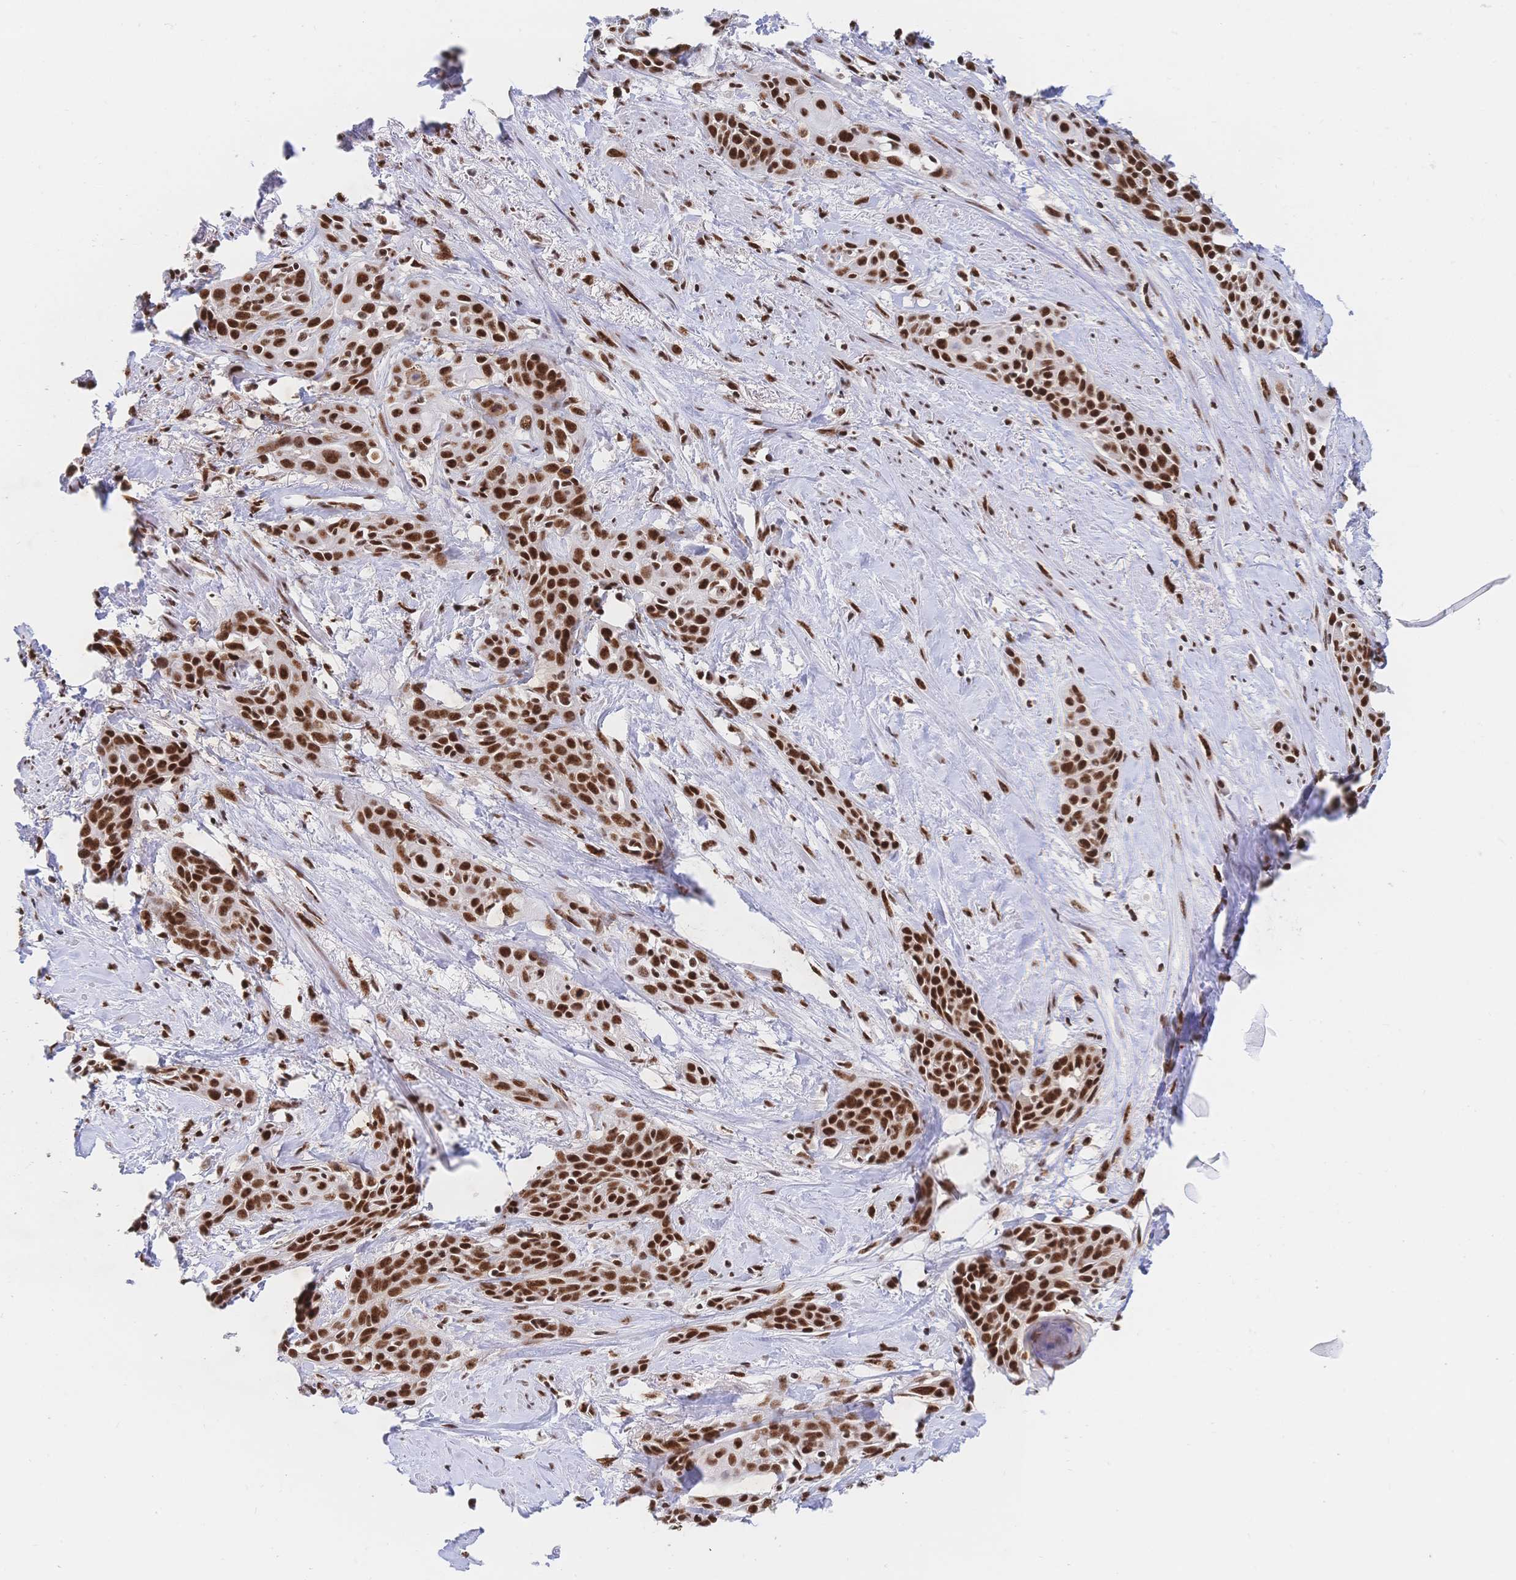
{"staining": {"intensity": "strong", "quantity": ">75%", "location": "nuclear"}, "tissue": "skin cancer", "cell_type": "Tumor cells", "image_type": "cancer", "snomed": [{"axis": "morphology", "description": "Squamous cell carcinoma, NOS"}, {"axis": "topography", "description": "Skin"}, {"axis": "topography", "description": "Anal"}], "caption": "Immunohistochemistry histopathology image of human skin squamous cell carcinoma stained for a protein (brown), which exhibits high levels of strong nuclear positivity in about >75% of tumor cells.", "gene": "SRSF1", "patient": {"sex": "male", "age": 64}}